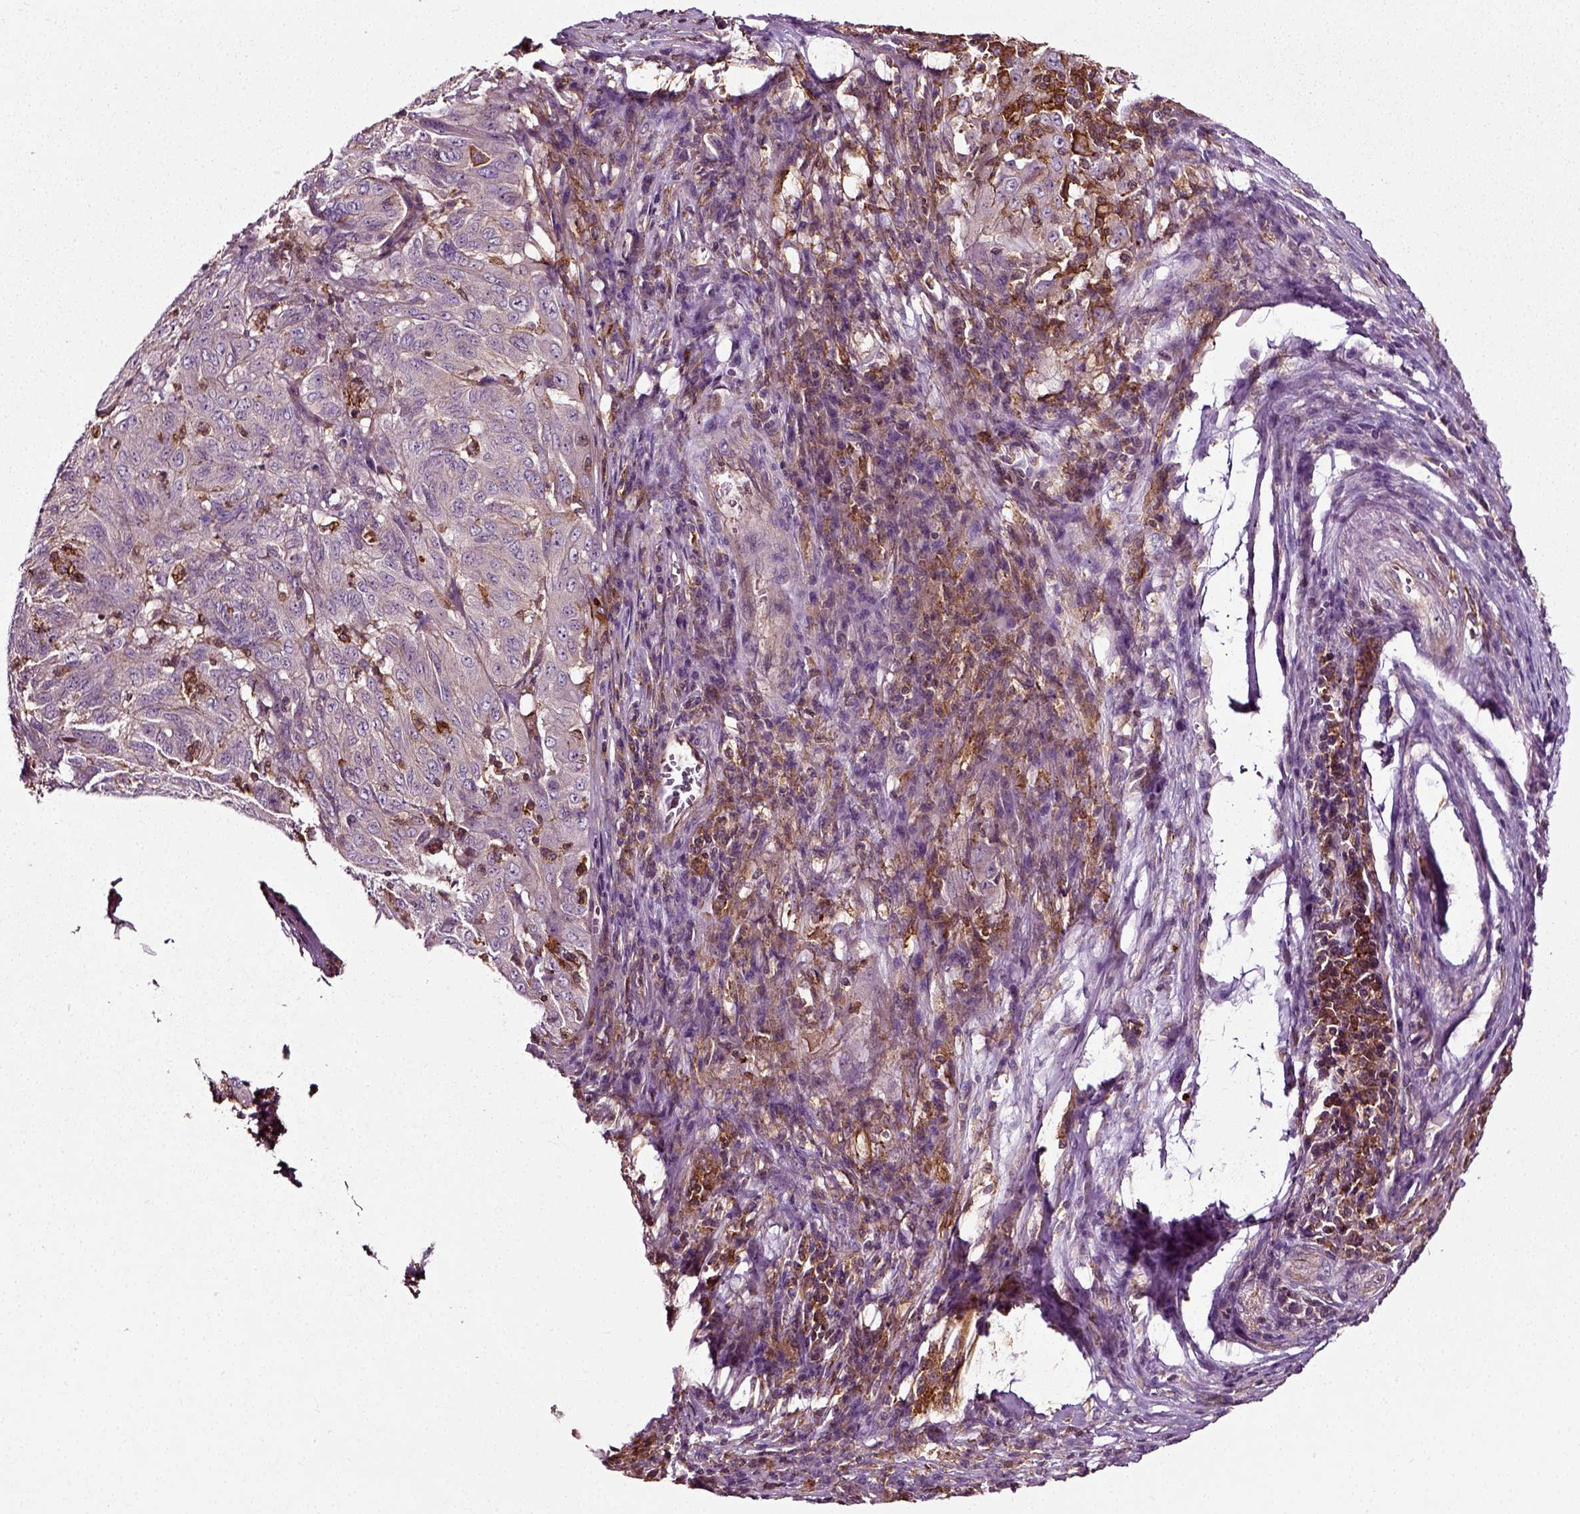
{"staining": {"intensity": "negative", "quantity": "none", "location": "none"}, "tissue": "pancreatic cancer", "cell_type": "Tumor cells", "image_type": "cancer", "snomed": [{"axis": "morphology", "description": "Adenocarcinoma, NOS"}, {"axis": "topography", "description": "Pancreas"}], "caption": "Micrograph shows no significant protein staining in tumor cells of adenocarcinoma (pancreatic). The staining is performed using DAB brown chromogen with nuclei counter-stained in using hematoxylin.", "gene": "RHOF", "patient": {"sex": "male", "age": 63}}